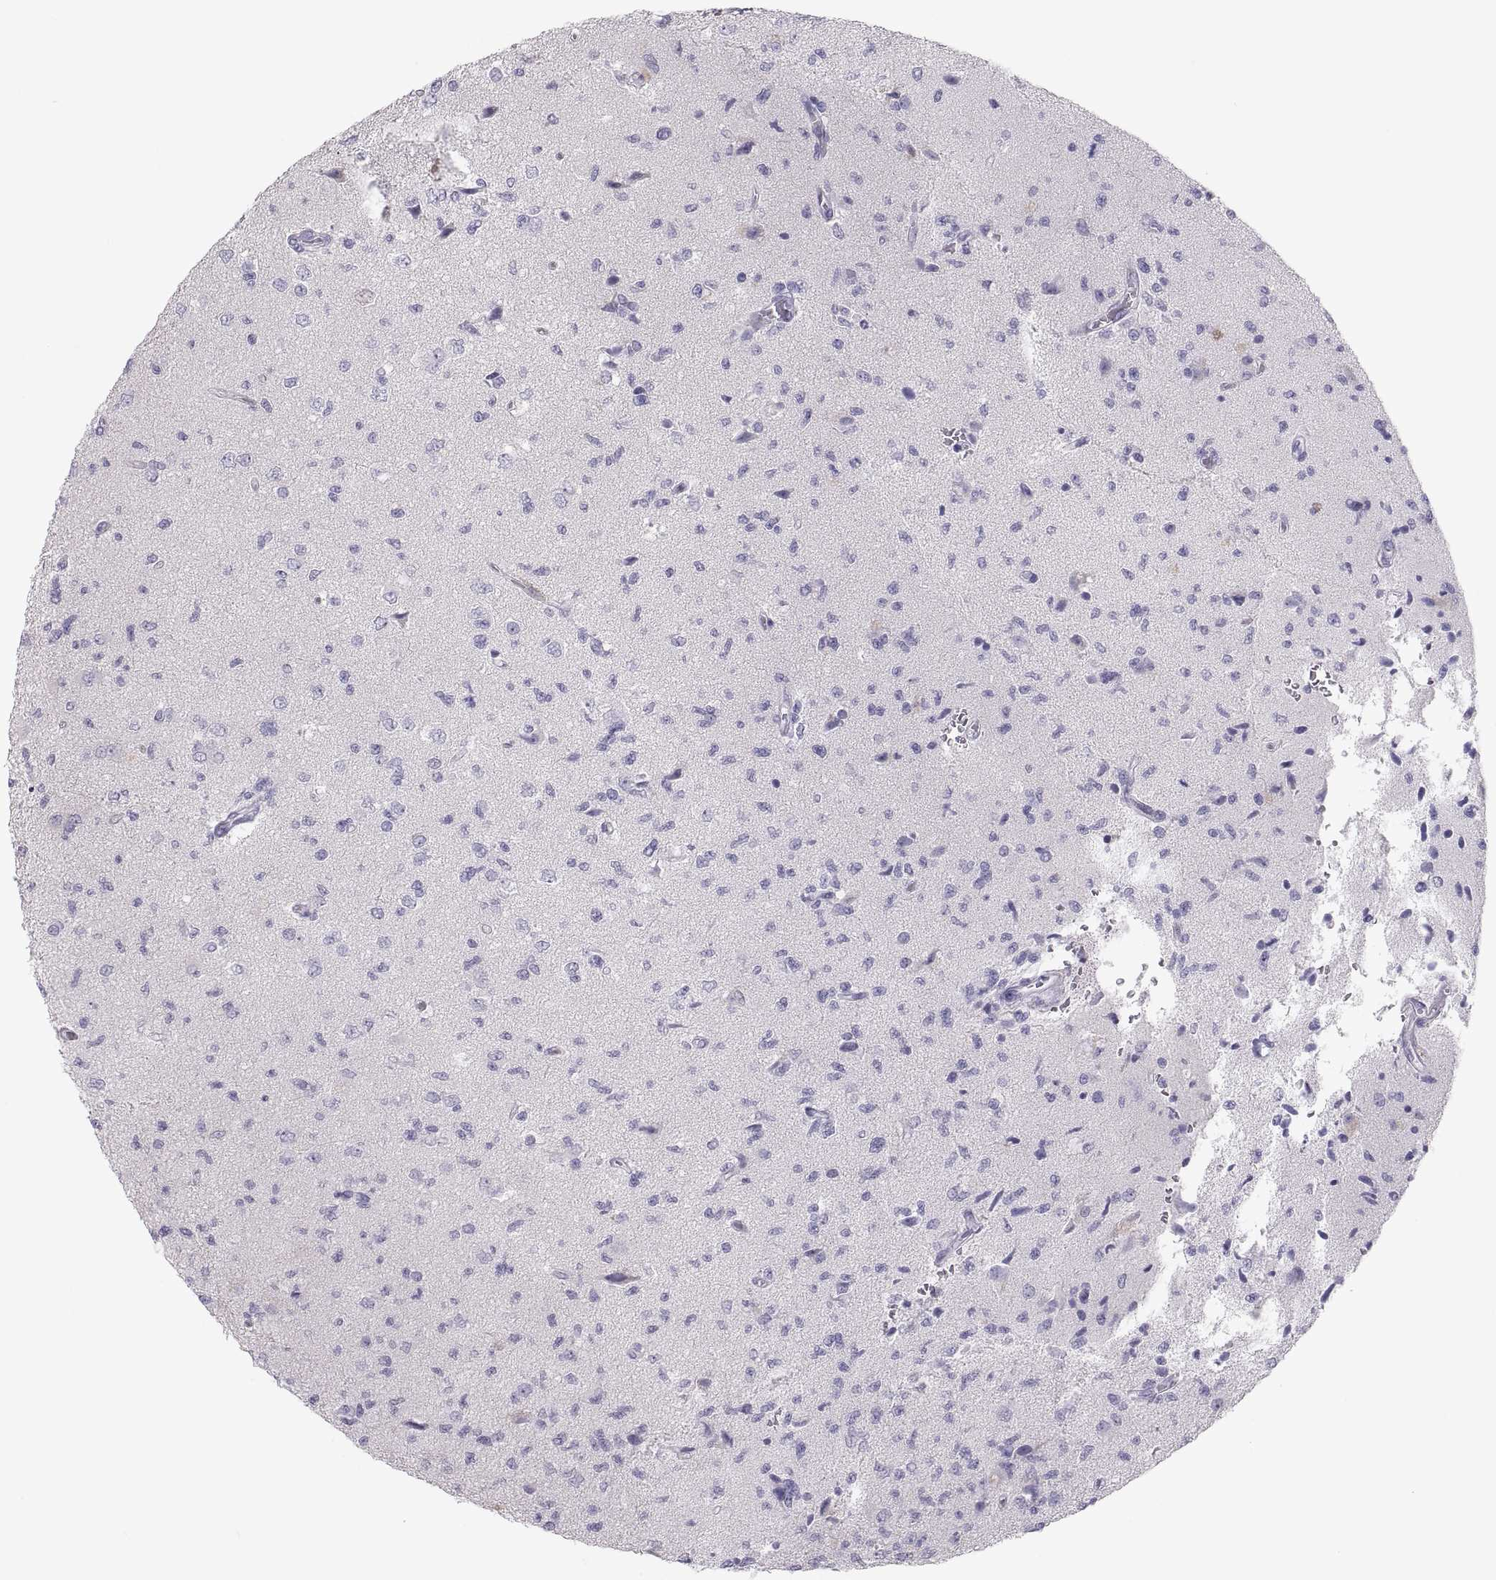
{"staining": {"intensity": "negative", "quantity": "none", "location": "none"}, "tissue": "glioma", "cell_type": "Tumor cells", "image_type": "cancer", "snomed": [{"axis": "morphology", "description": "Glioma, malignant, High grade"}, {"axis": "topography", "description": "Brain"}], "caption": "This image is of malignant high-grade glioma stained with IHC to label a protein in brown with the nuclei are counter-stained blue. There is no positivity in tumor cells.", "gene": "MAGEB2", "patient": {"sex": "male", "age": 56}}